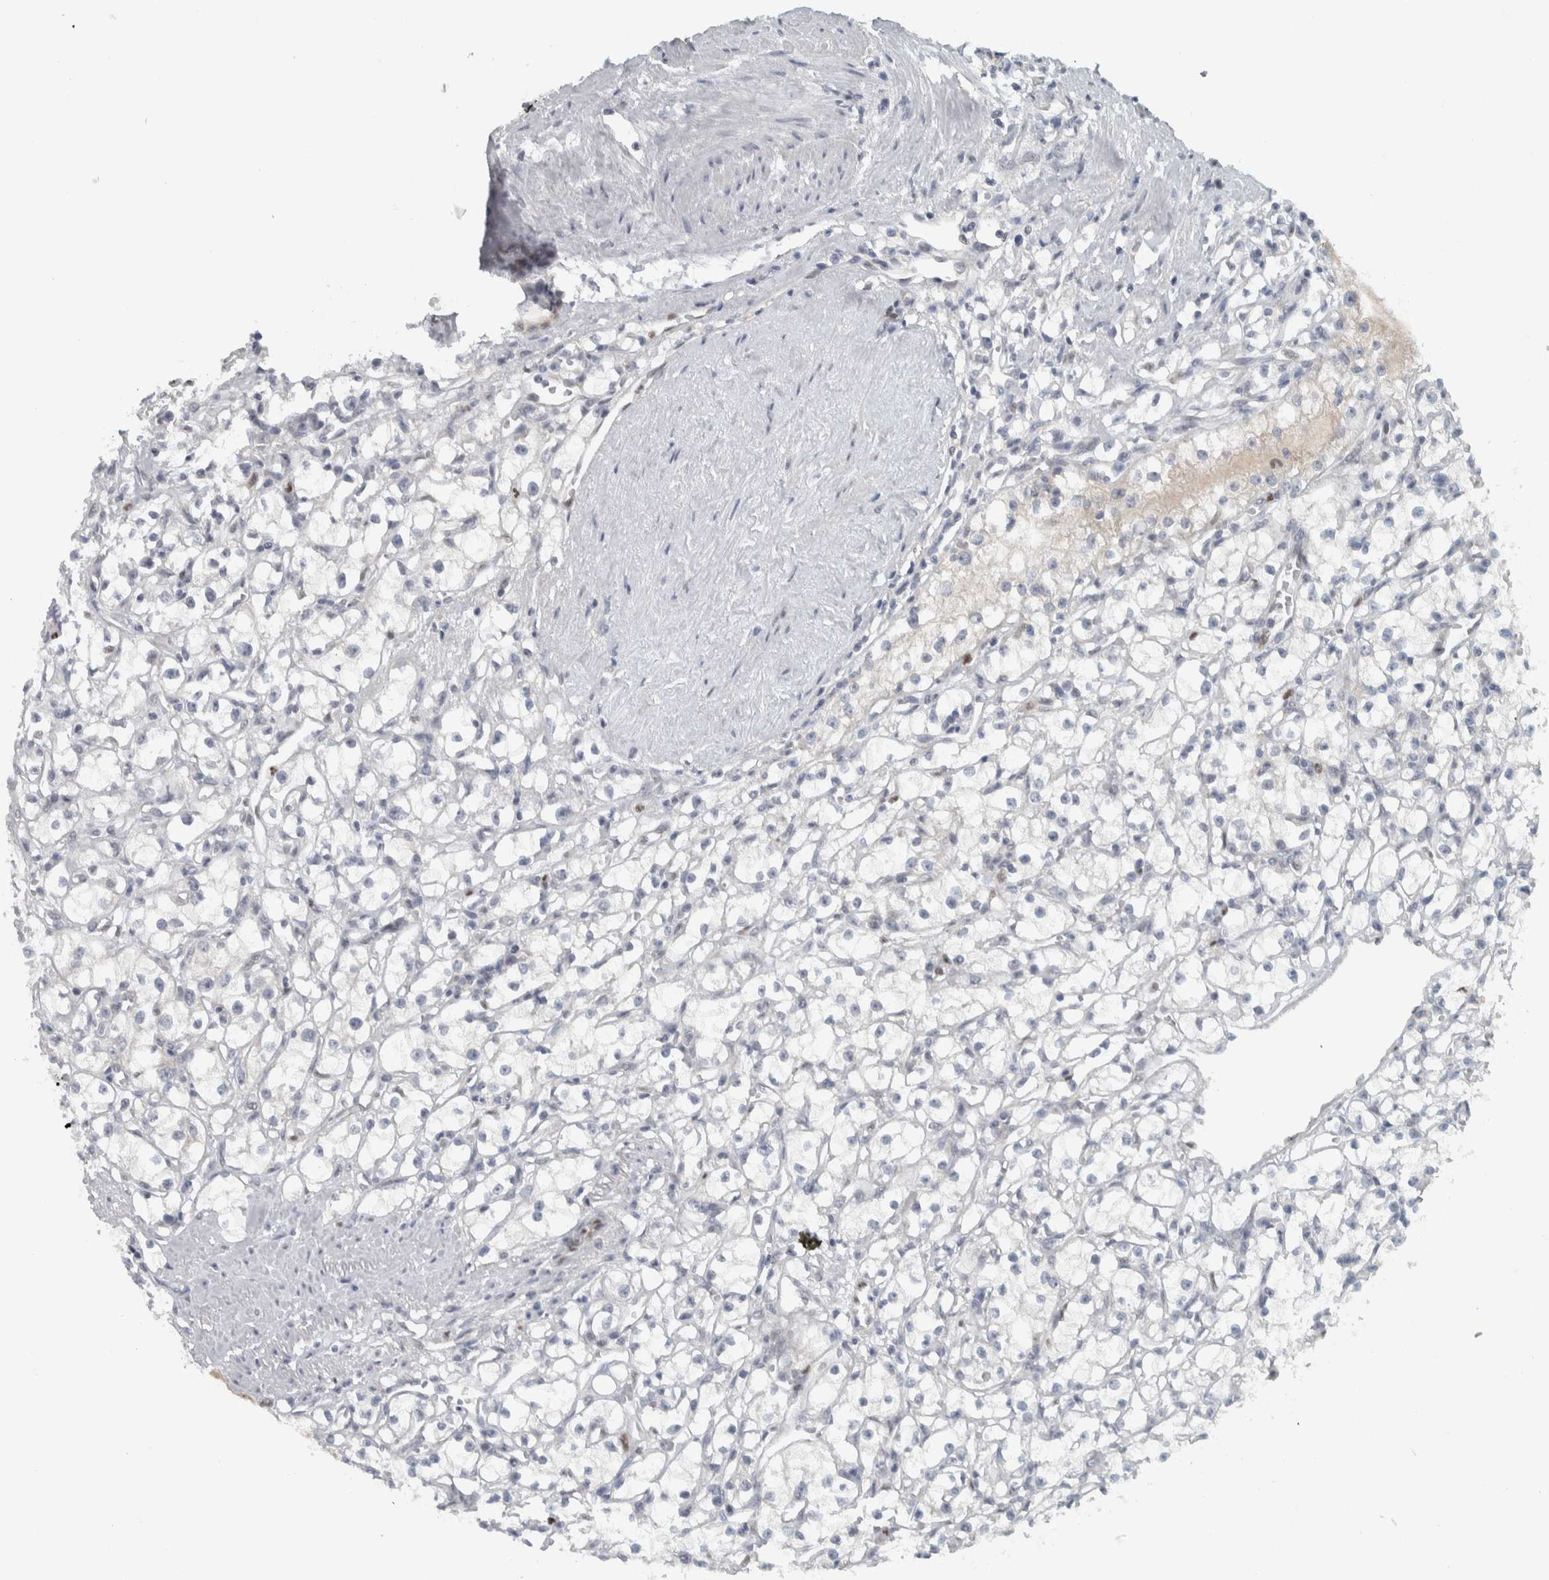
{"staining": {"intensity": "negative", "quantity": "none", "location": "none"}, "tissue": "renal cancer", "cell_type": "Tumor cells", "image_type": "cancer", "snomed": [{"axis": "morphology", "description": "Adenocarcinoma, NOS"}, {"axis": "topography", "description": "Kidney"}], "caption": "An image of renal cancer (adenocarcinoma) stained for a protein exhibits no brown staining in tumor cells.", "gene": "ADPRM", "patient": {"sex": "male", "age": 56}}